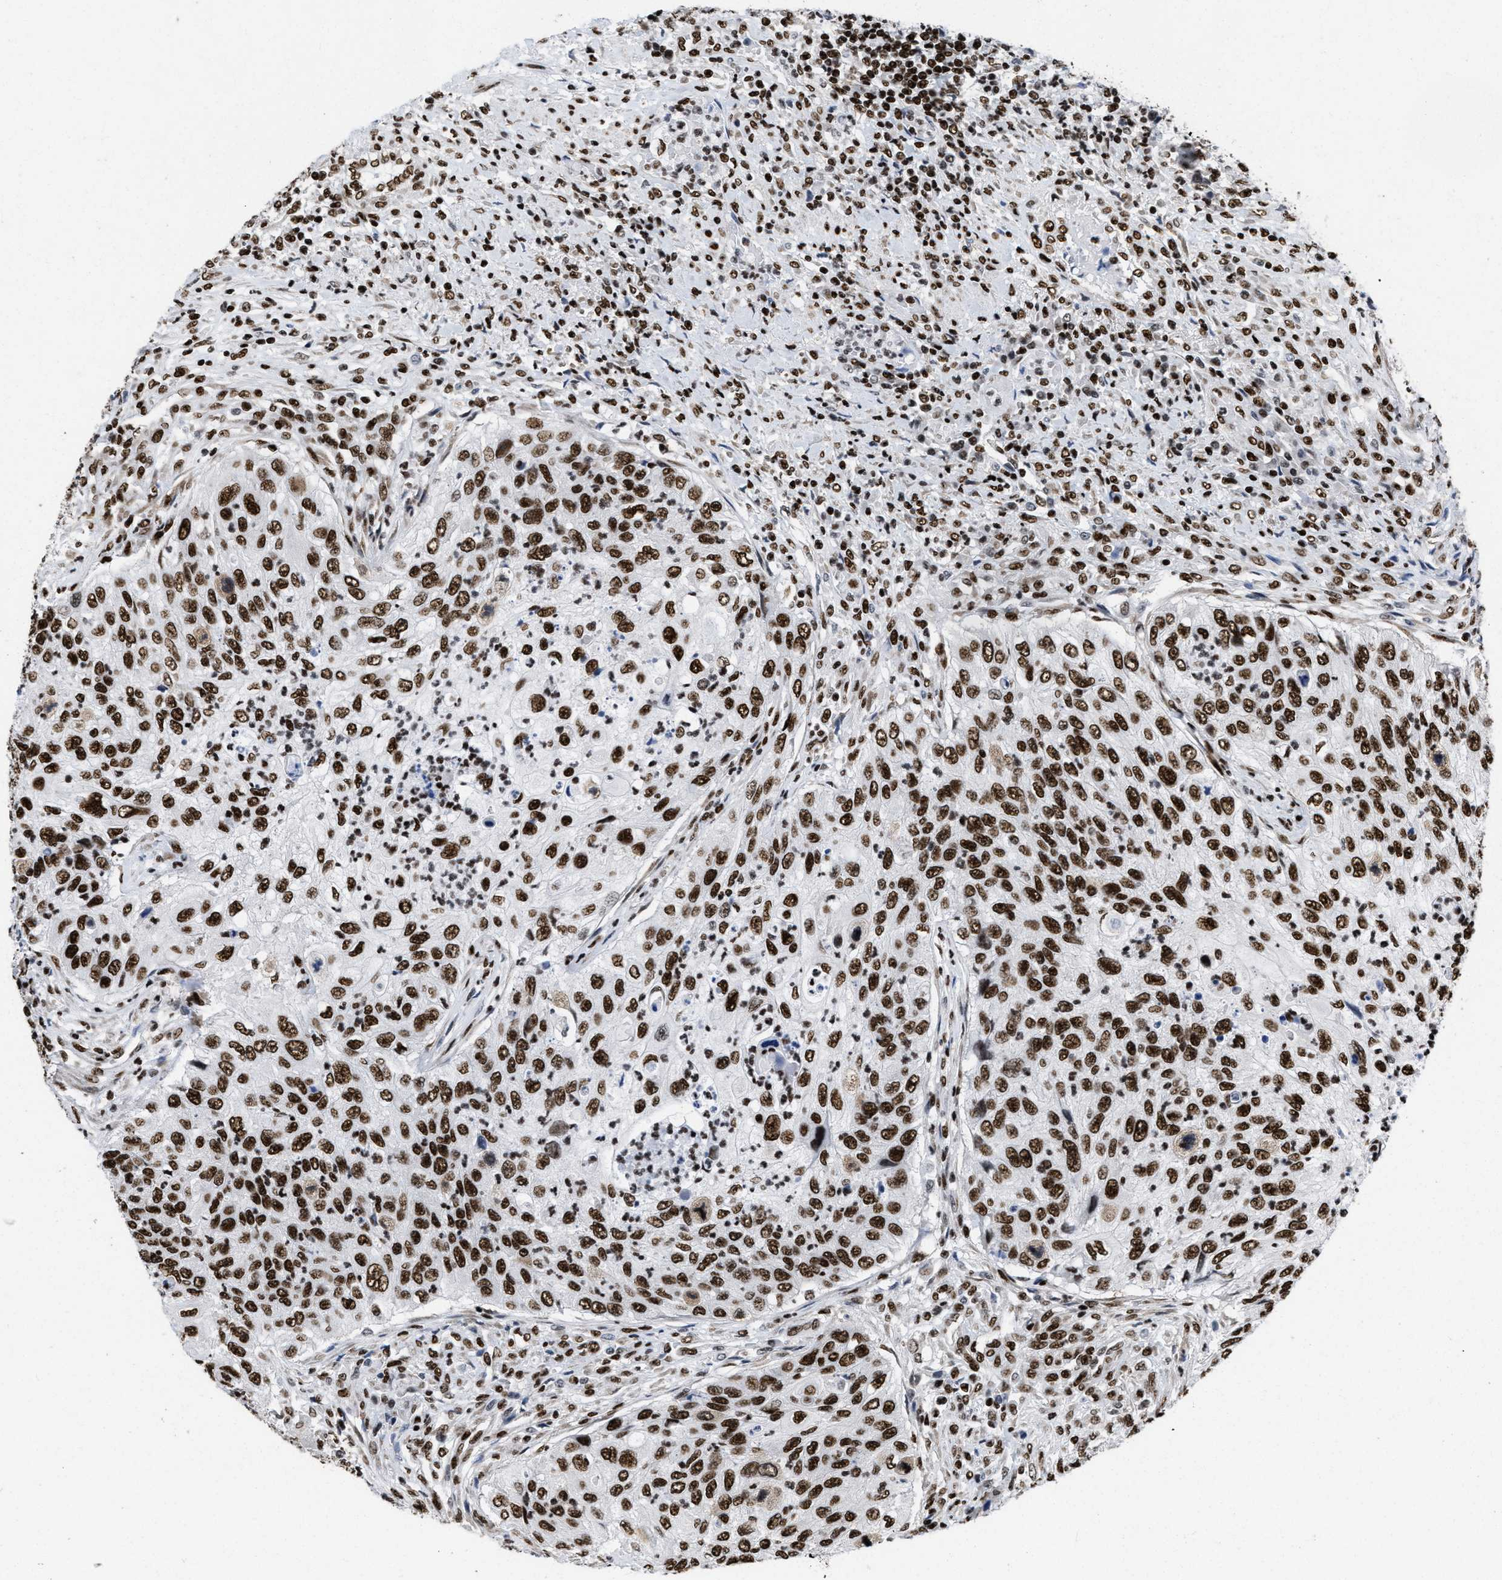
{"staining": {"intensity": "strong", "quantity": ">75%", "location": "nuclear"}, "tissue": "urothelial cancer", "cell_type": "Tumor cells", "image_type": "cancer", "snomed": [{"axis": "morphology", "description": "Urothelial carcinoma, High grade"}, {"axis": "topography", "description": "Urinary bladder"}], "caption": "DAB immunohistochemical staining of urothelial cancer shows strong nuclear protein staining in approximately >75% of tumor cells.", "gene": "CREB1", "patient": {"sex": "female", "age": 60}}